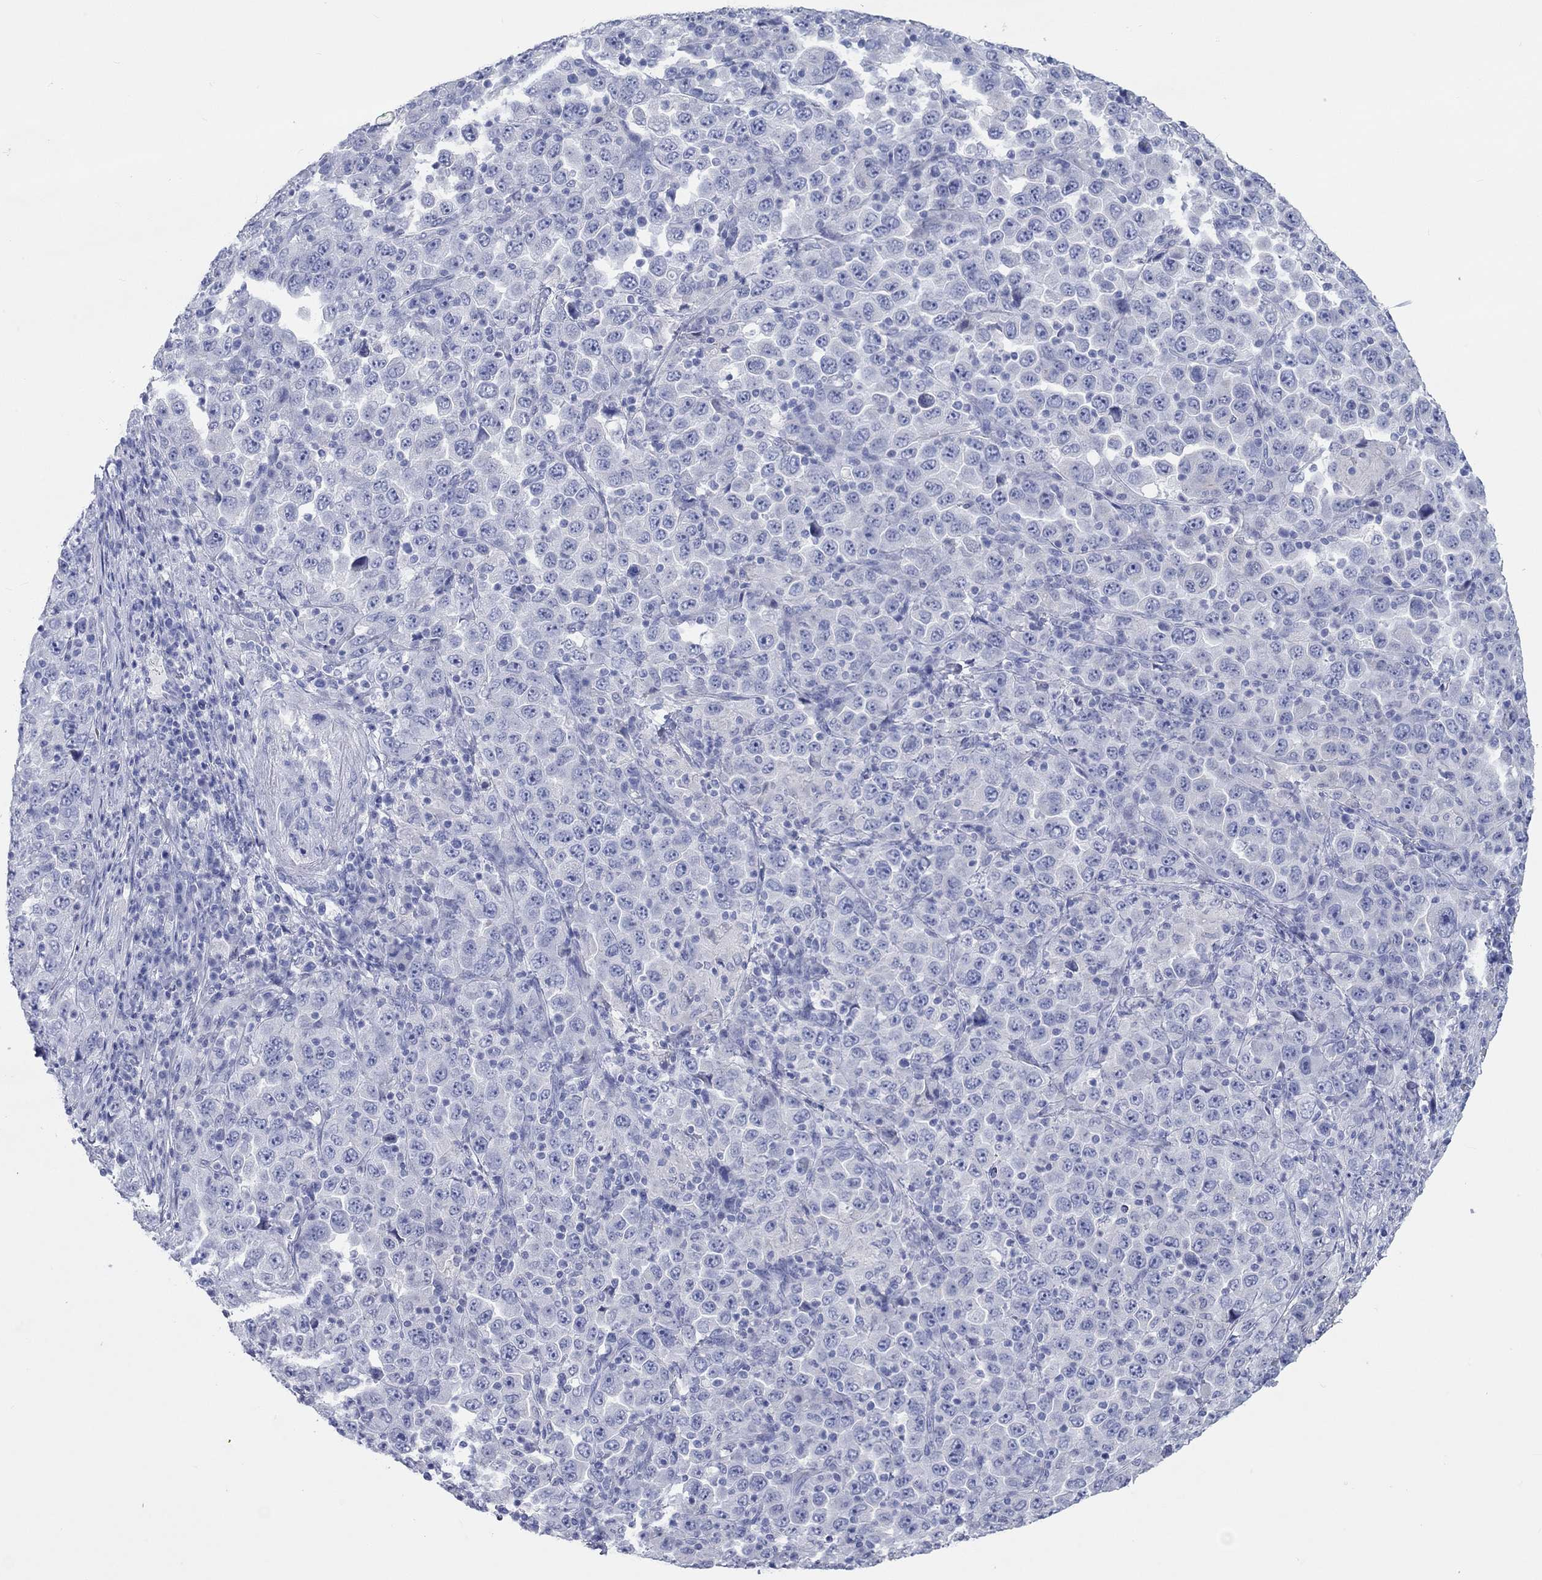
{"staining": {"intensity": "negative", "quantity": "none", "location": "none"}, "tissue": "stomach cancer", "cell_type": "Tumor cells", "image_type": "cancer", "snomed": [{"axis": "morphology", "description": "Normal tissue, NOS"}, {"axis": "morphology", "description": "Adenocarcinoma, NOS"}, {"axis": "topography", "description": "Stomach, upper"}, {"axis": "topography", "description": "Stomach"}], "caption": "The immunohistochemistry micrograph has no significant expression in tumor cells of stomach adenocarcinoma tissue.", "gene": "SPATA9", "patient": {"sex": "male", "age": 59}}